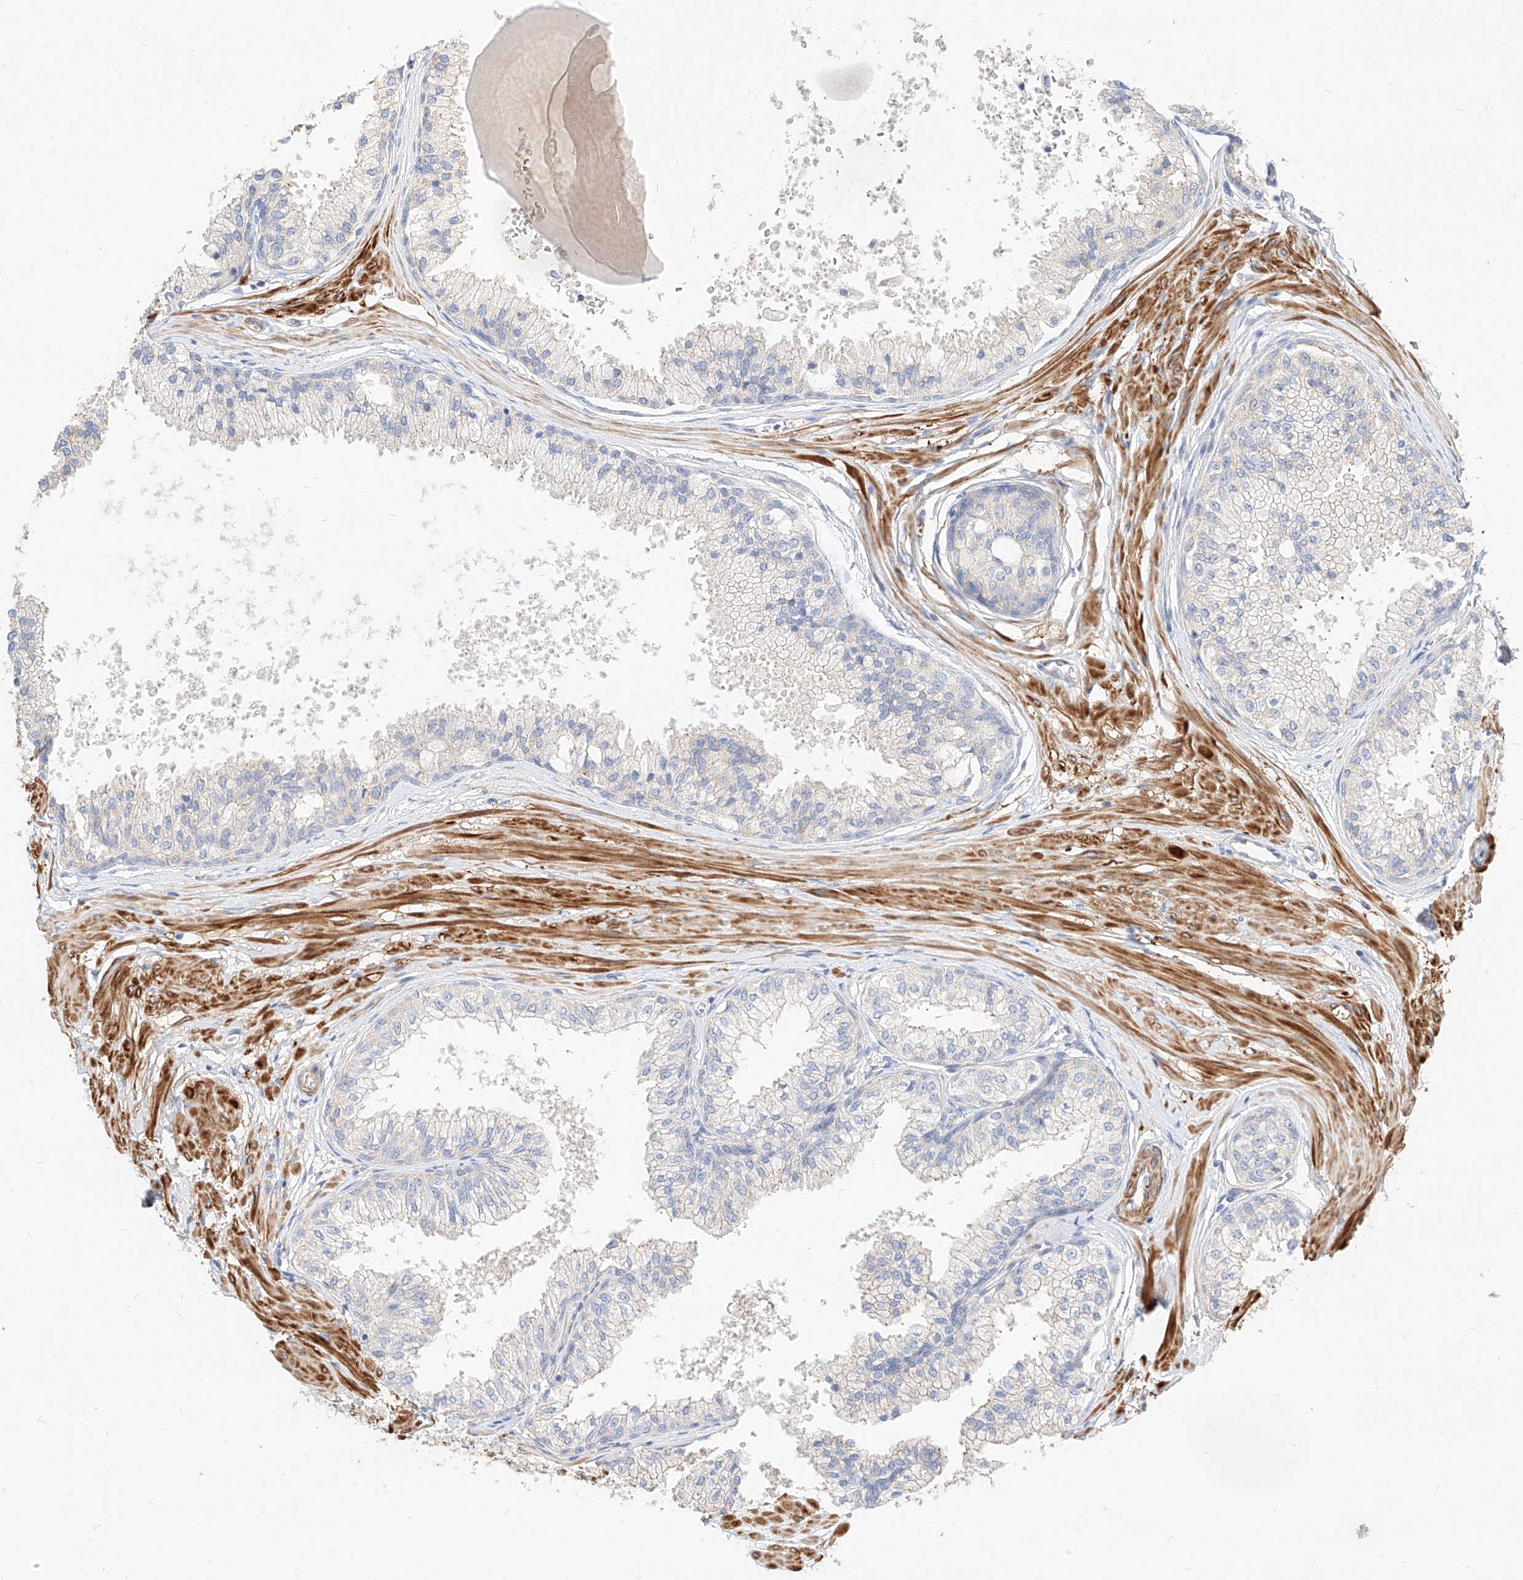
{"staining": {"intensity": "negative", "quantity": "none", "location": "none"}, "tissue": "prostate", "cell_type": "Glandular cells", "image_type": "normal", "snomed": [{"axis": "morphology", "description": "Normal tissue, NOS"}, {"axis": "topography", "description": "Prostate"}], "caption": "The image displays no staining of glandular cells in normal prostate. The staining is performed using DAB (3,3'-diaminobenzidine) brown chromogen with nuclei counter-stained in using hematoxylin.", "gene": "KCNH5", "patient": {"sex": "male", "age": 48}}